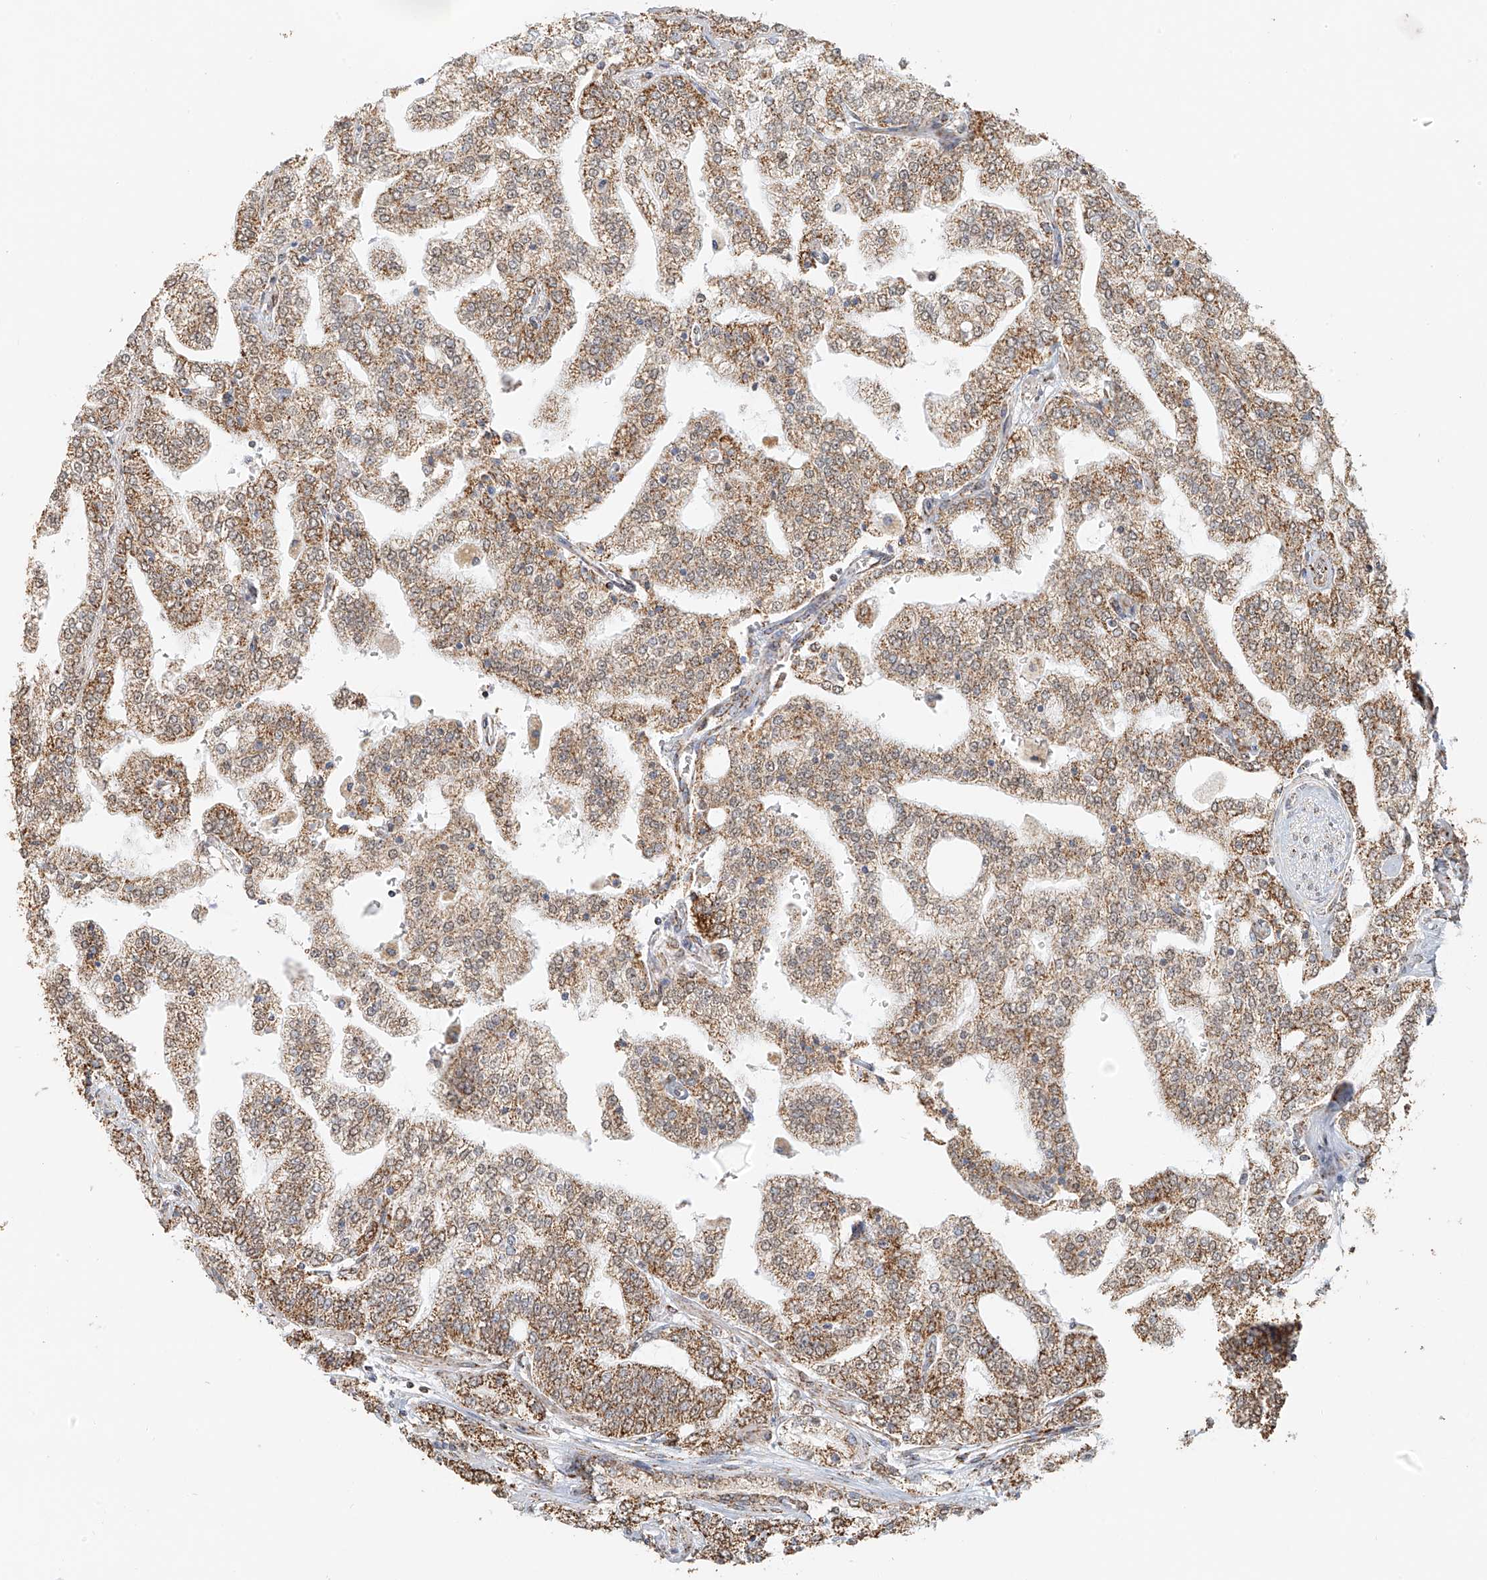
{"staining": {"intensity": "moderate", "quantity": ">75%", "location": "cytoplasmic/membranous"}, "tissue": "prostate cancer", "cell_type": "Tumor cells", "image_type": "cancer", "snomed": [{"axis": "morphology", "description": "Adenocarcinoma, High grade"}, {"axis": "topography", "description": "Prostate"}], "caption": "This histopathology image shows immunohistochemistry staining of human prostate cancer, with medium moderate cytoplasmic/membranous expression in about >75% of tumor cells.", "gene": "MIPEP", "patient": {"sex": "male", "age": 64}}